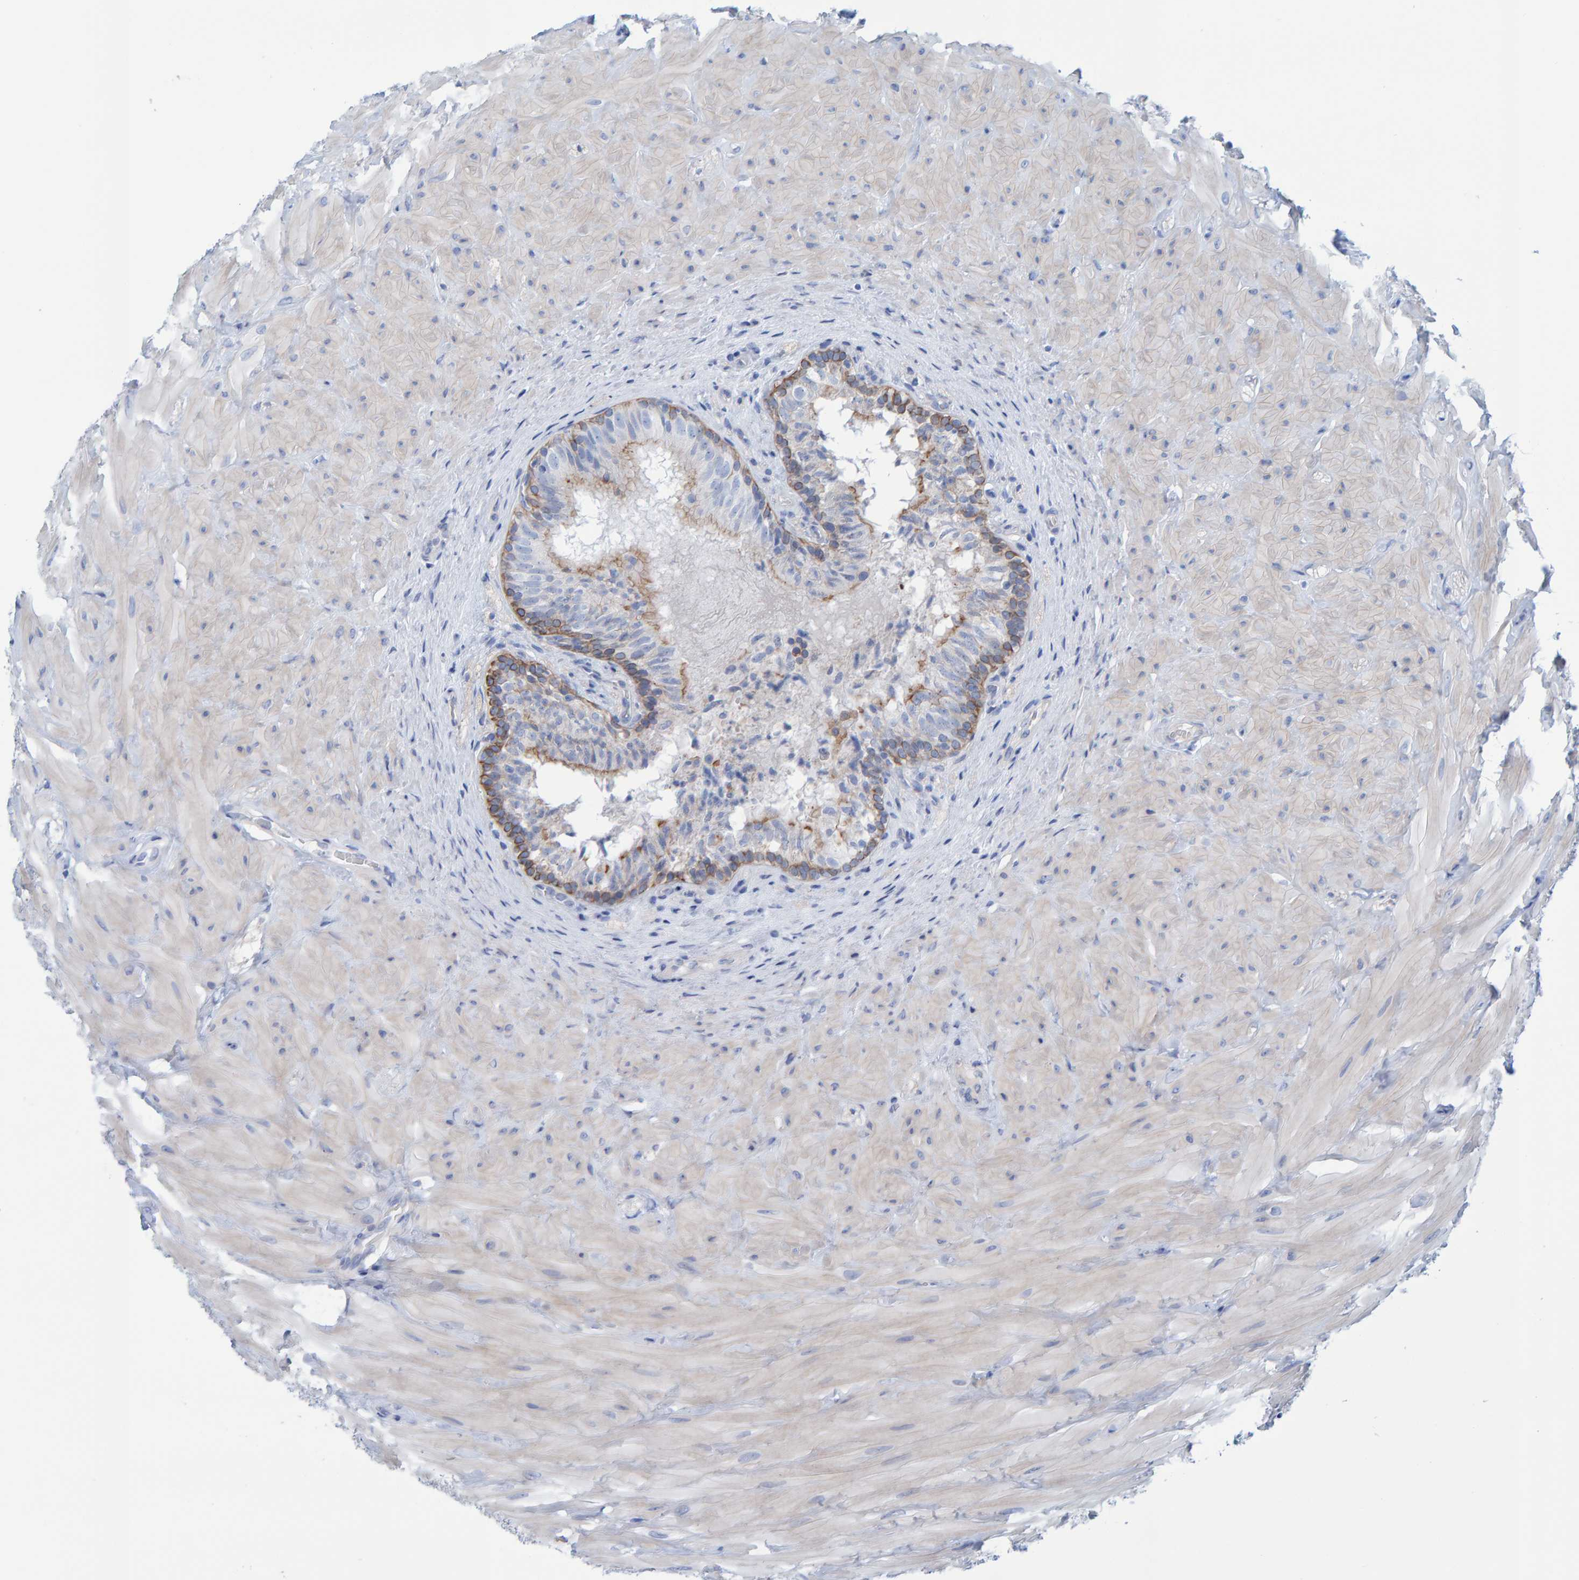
{"staining": {"intensity": "moderate", "quantity": "<25%", "location": "cytoplasmic/membranous"}, "tissue": "epididymis", "cell_type": "Glandular cells", "image_type": "normal", "snomed": [{"axis": "morphology", "description": "Normal tissue, NOS"}, {"axis": "topography", "description": "Soft tissue"}, {"axis": "topography", "description": "Epididymis"}], "caption": "Moderate cytoplasmic/membranous expression is appreciated in about <25% of glandular cells in normal epididymis.", "gene": "JAKMIP3", "patient": {"sex": "male", "age": 26}}